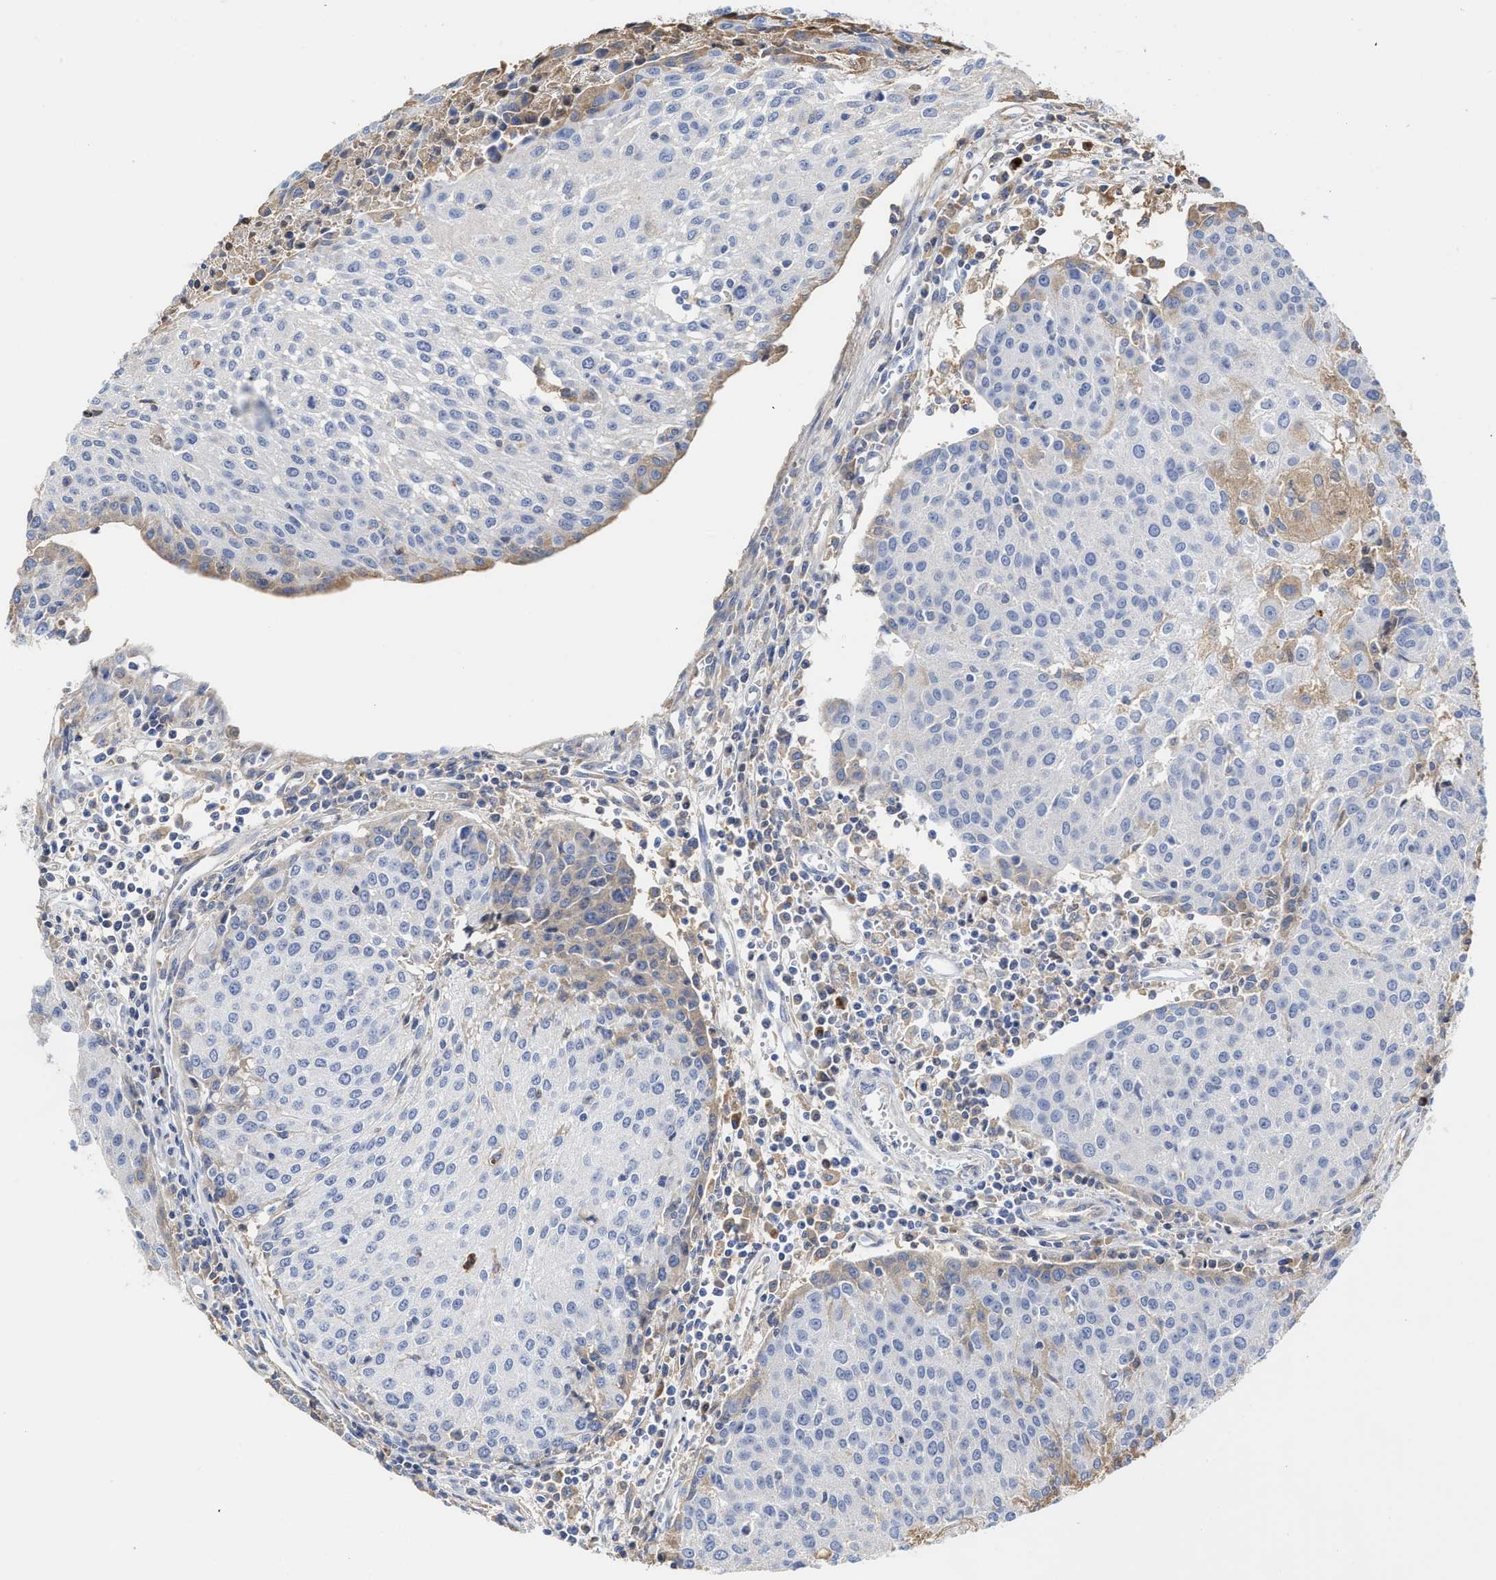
{"staining": {"intensity": "weak", "quantity": "<25%", "location": "cytoplasmic/membranous"}, "tissue": "urothelial cancer", "cell_type": "Tumor cells", "image_type": "cancer", "snomed": [{"axis": "morphology", "description": "Urothelial carcinoma, High grade"}, {"axis": "topography", "description": "Urinary bladder"}], "caption": "A histopathology image of high-grade urothelial carcinoma stained for a protein shows no brown staining in tumor cells.", "gene": "C2", "patient": {"sex": "female", "age": 85}}